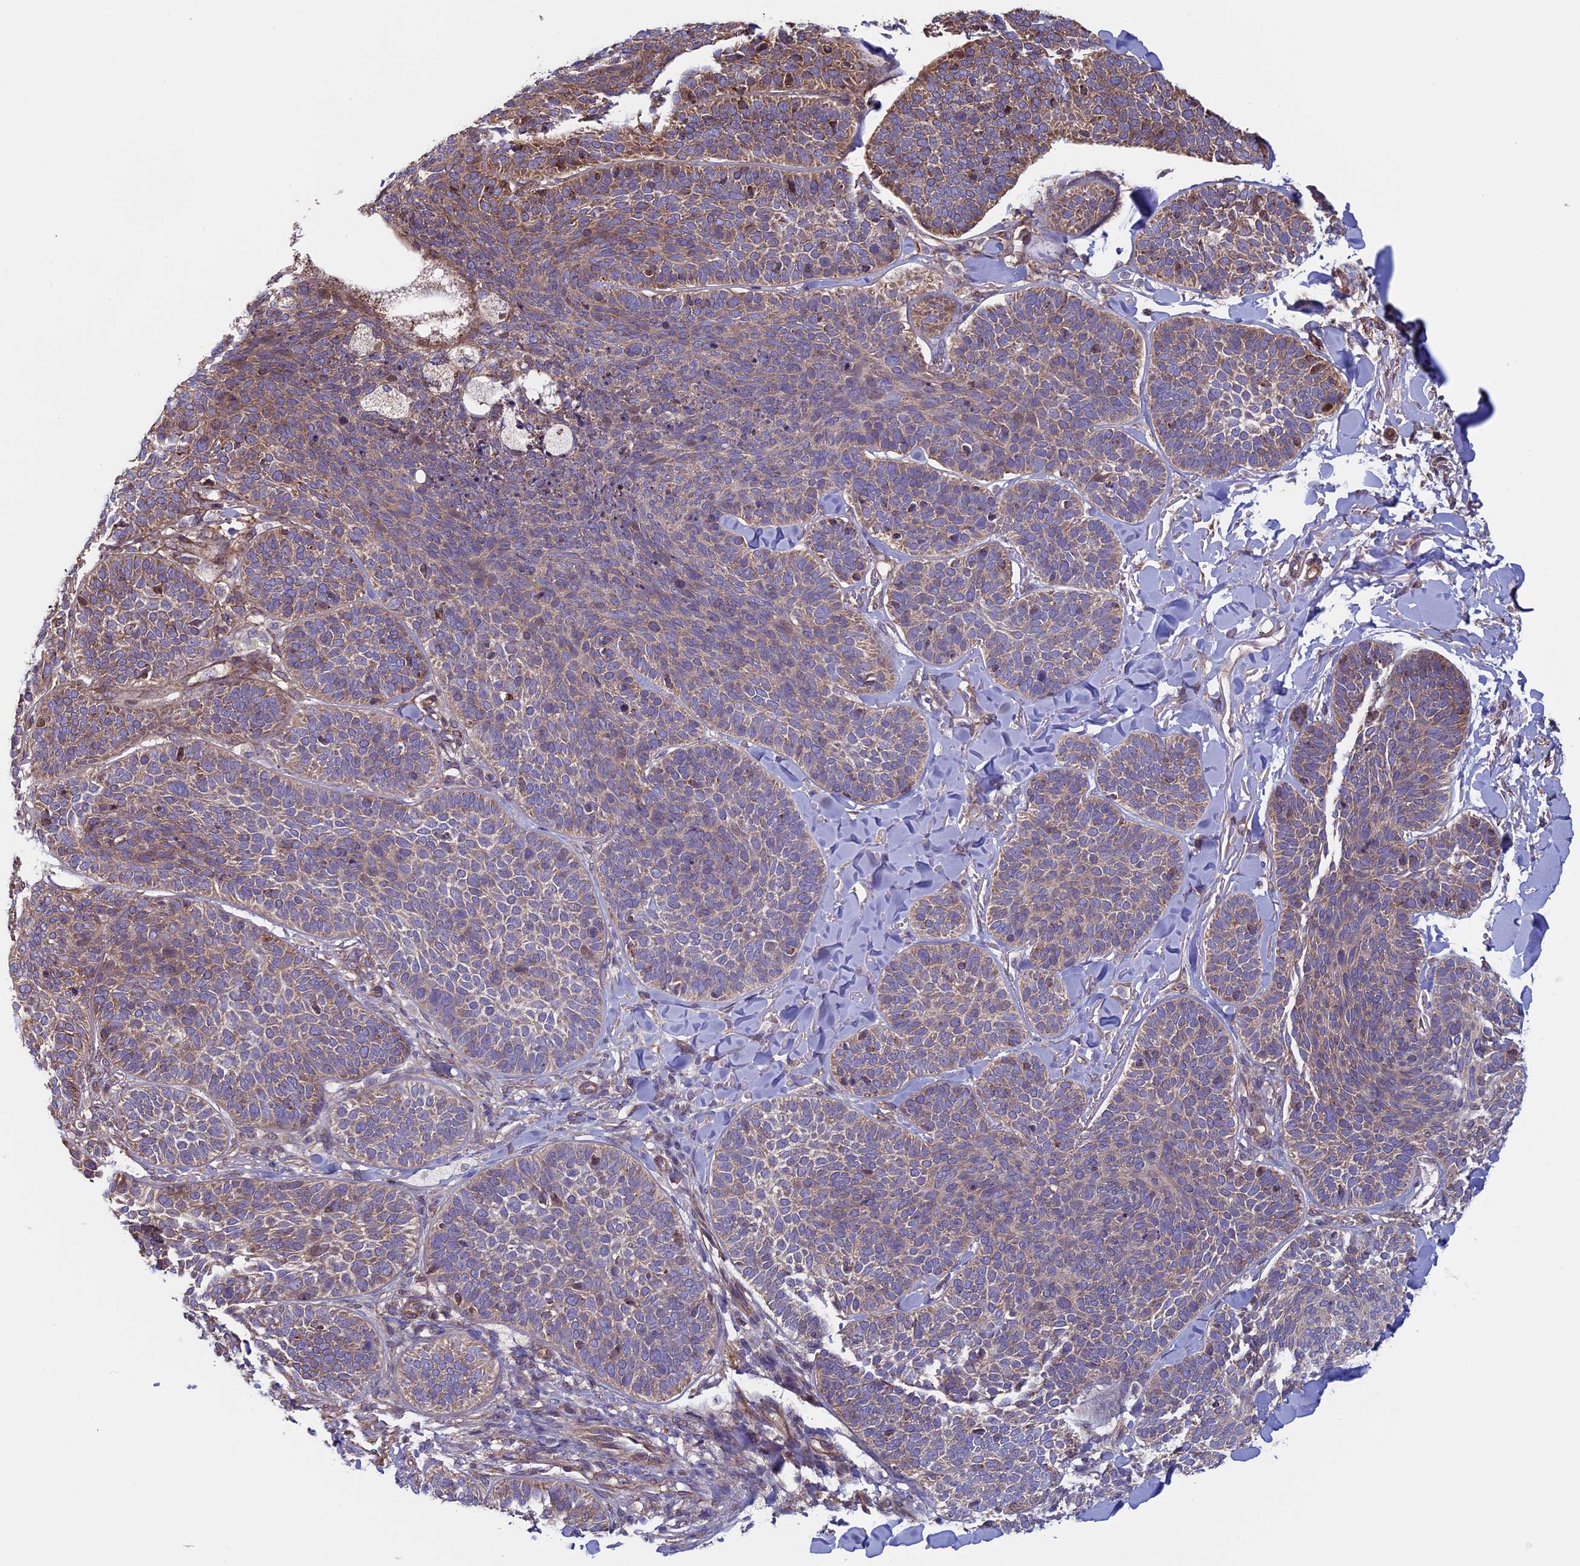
{"staining": {"intensity": "weak", "quantity": "25%-75%", "location": "cytoplasmic/membranous"}, "tissue": "skin cancer", "cell_type": "Tumor cells", "image_type": "cancer", "snomed": [{"axis": "morphology", "description": "Basal cell carcinoma"}, {"axis": "topography", "description": "Skin"}], "caption": "Protein staining of skin basal cell carcinoma tissue exhibits weak cytoplasmic/membranous positivity in approximately 25%-75% of tumor cells. (DAB (3,3'-diaminobenzidine) IHC, brown staining for protein, blue staining for nuclei).", "gene": "CCDC8", "patient": {"sex": "male", "age": 85}}